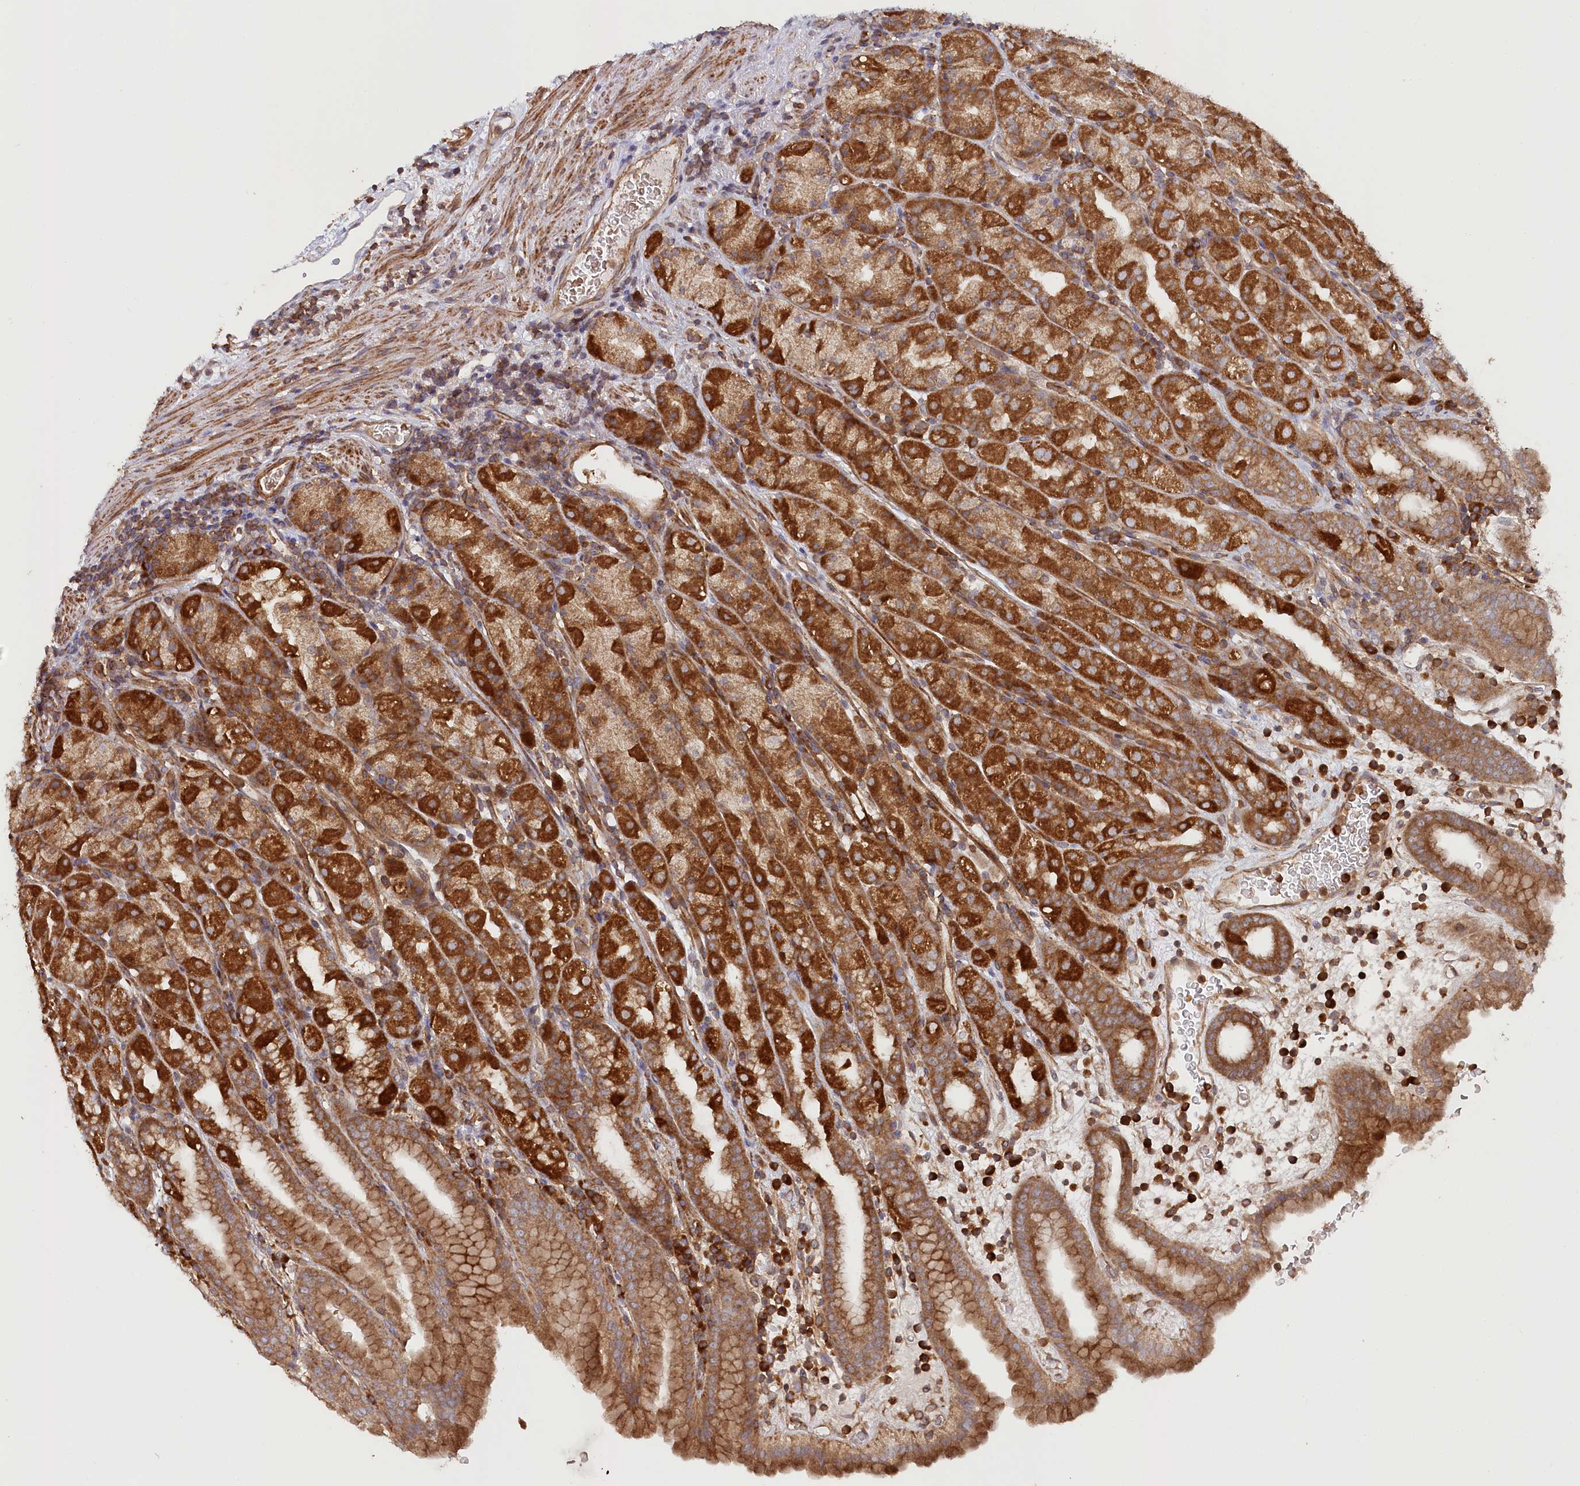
{"staining": {"intensity": "strong", "quantity": ">75%", "location": "cytoplasmic/membranous"}, "tissue": "stomach", "cell_type": "Glandular cells", "image_type": "normal", "snomed": [{"axis": "morphology", "description": "Normal tissue, NOS"}, {"axis": "topography", "description": "Stomach, upper"}], "caption": "A high-resolution micrograph shows IHC staining of normal stomach, which exhibits strong cytoplasmic/membranous staining in about >75% of glandular cells.", "gene": "PAIP2", "patient": {"sex": "male", "age": 68}}